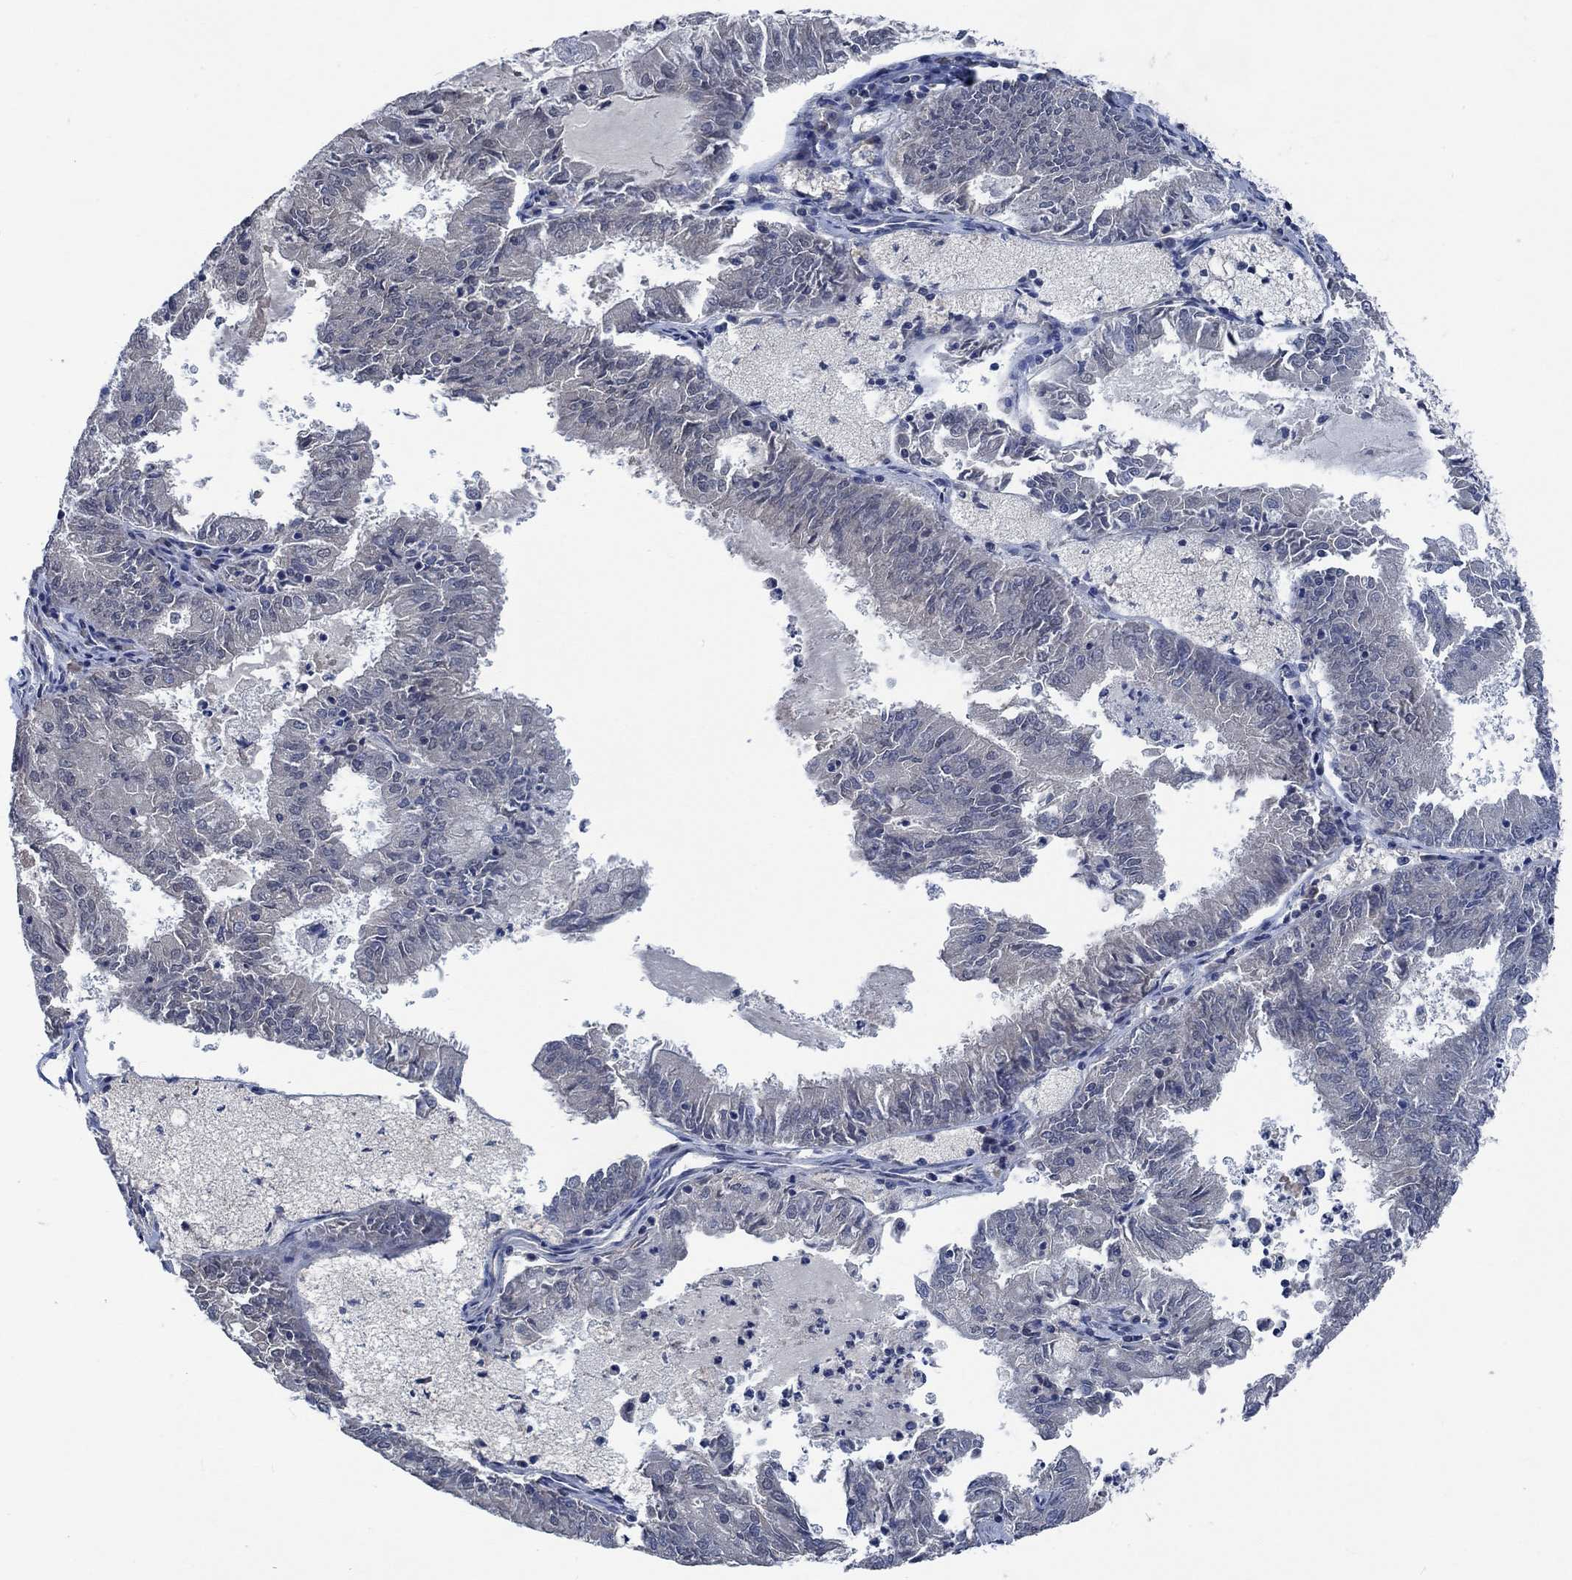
{"staining": {"intensity": "negative", "quantity": "none", "location": "none"}, "tissue": "endometrial cancer", "cell_type": "Tumor cells", "image_type": "cancer", "snomed": [{"axis": "morphology", "description": "Adenocarcinoma, NOS"}, {"axis": "topography", "description": "Endometrium"}], "caption": "This is an IHC micrograph of human adenocarcinoma (endometrial). There is no staining in tumor cells.", "gene": "OBSCN", "patient": {"sex": "female", "age": 57}}